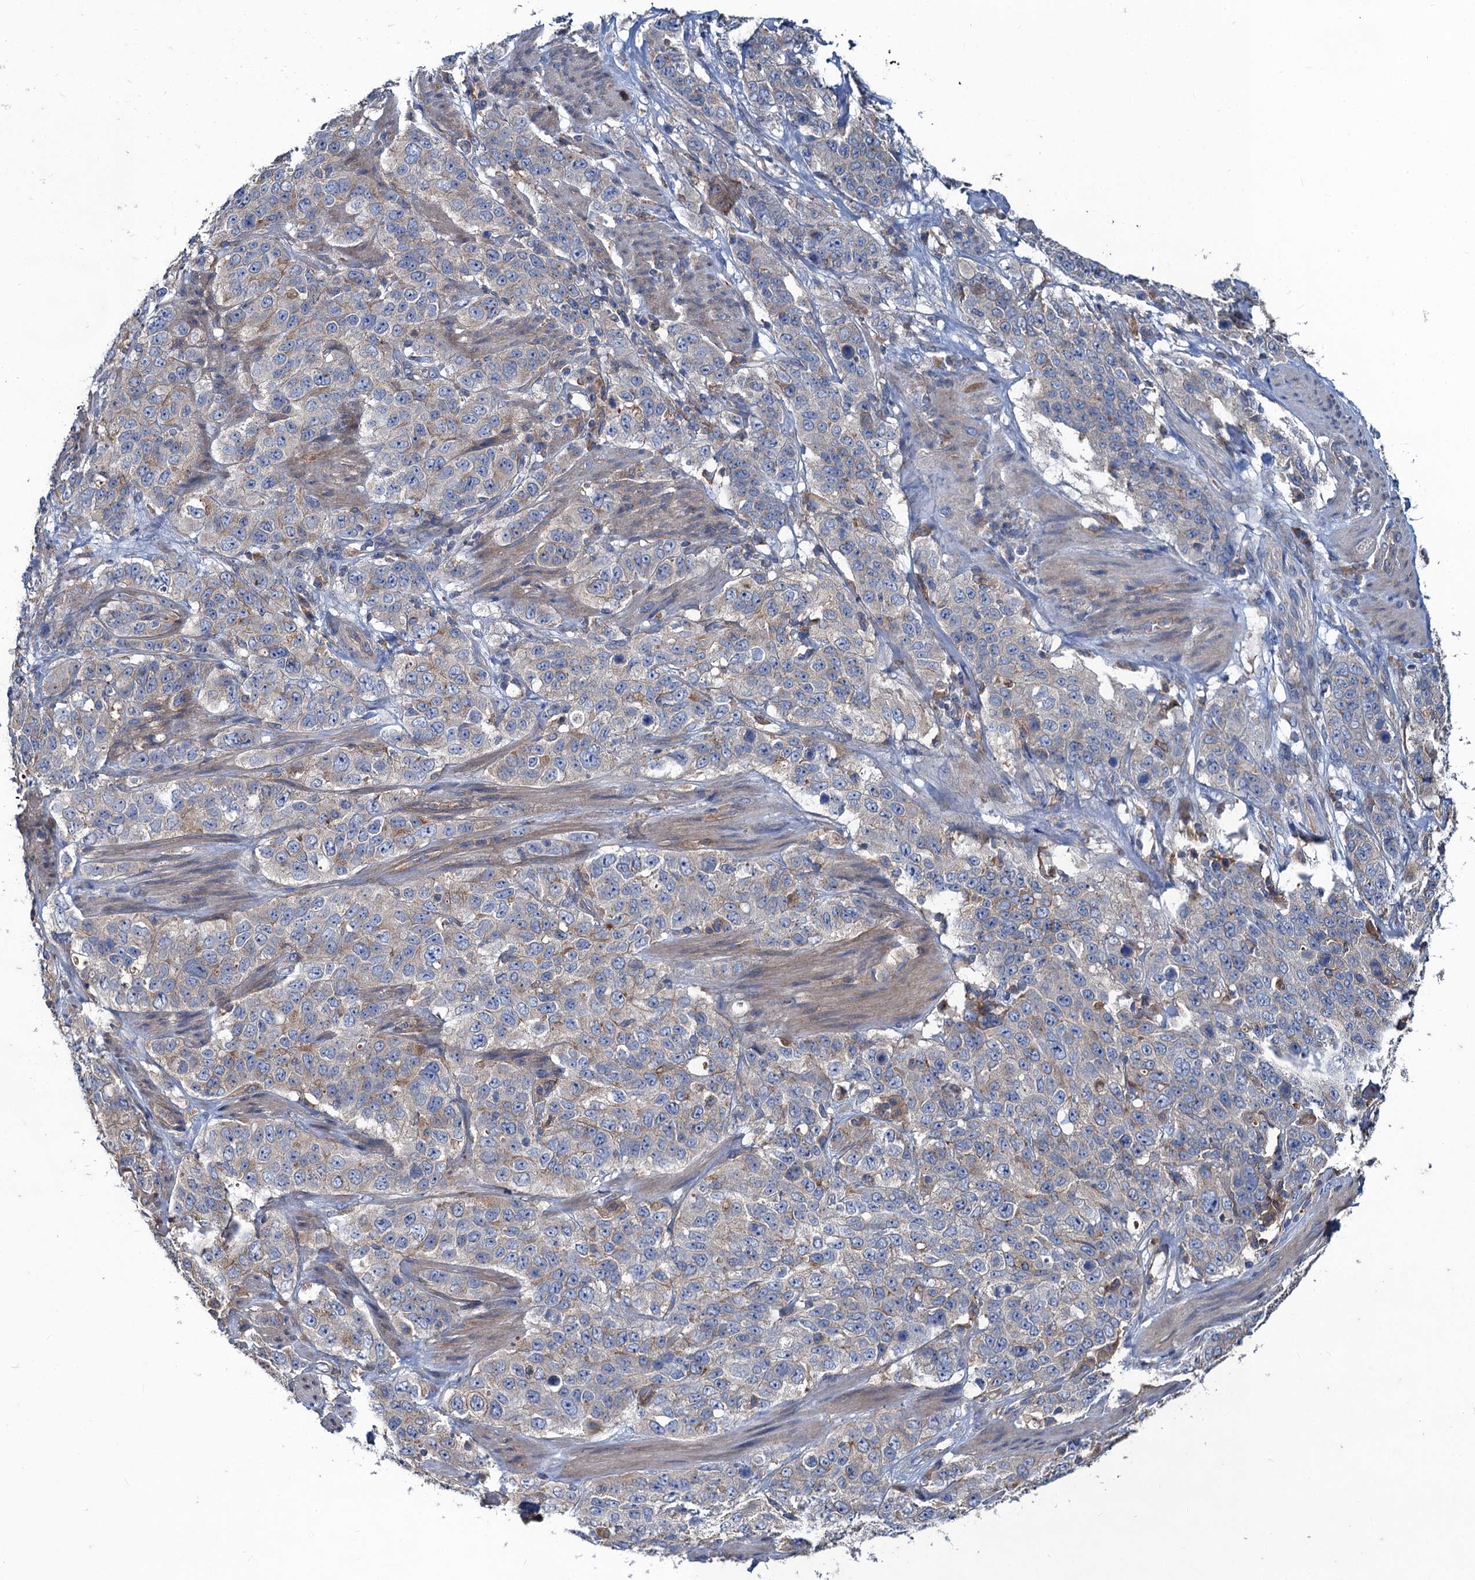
{"staining": {"intensity": "negative", "quantity": "none", "location": "none"}, "tissue": "stomach cancer", "cell_type": "Tumor cells", "image_type": "cancer", "snomed": [{"axis": "morphology", "description": "Adenocarcinoma, NOS"}, {"axis": "topography", "description": "Stomach"}], "caption": "Immunohistochemistry (IHC) photomicrograph of neoplastic tissue: human stomach cancer (adenocarcinoma) stained with DAB reveals no significant protein positivity in tumor cells. The staining was performed using DAB (3,3'-diaminobenzidine) to visualize the protein expression in brown, while the nuclei were stained in blue with hematoxylin (Magnification: 20x).", "gene": "SNAP29", "patient": {"sex": "male", "age": 48}}